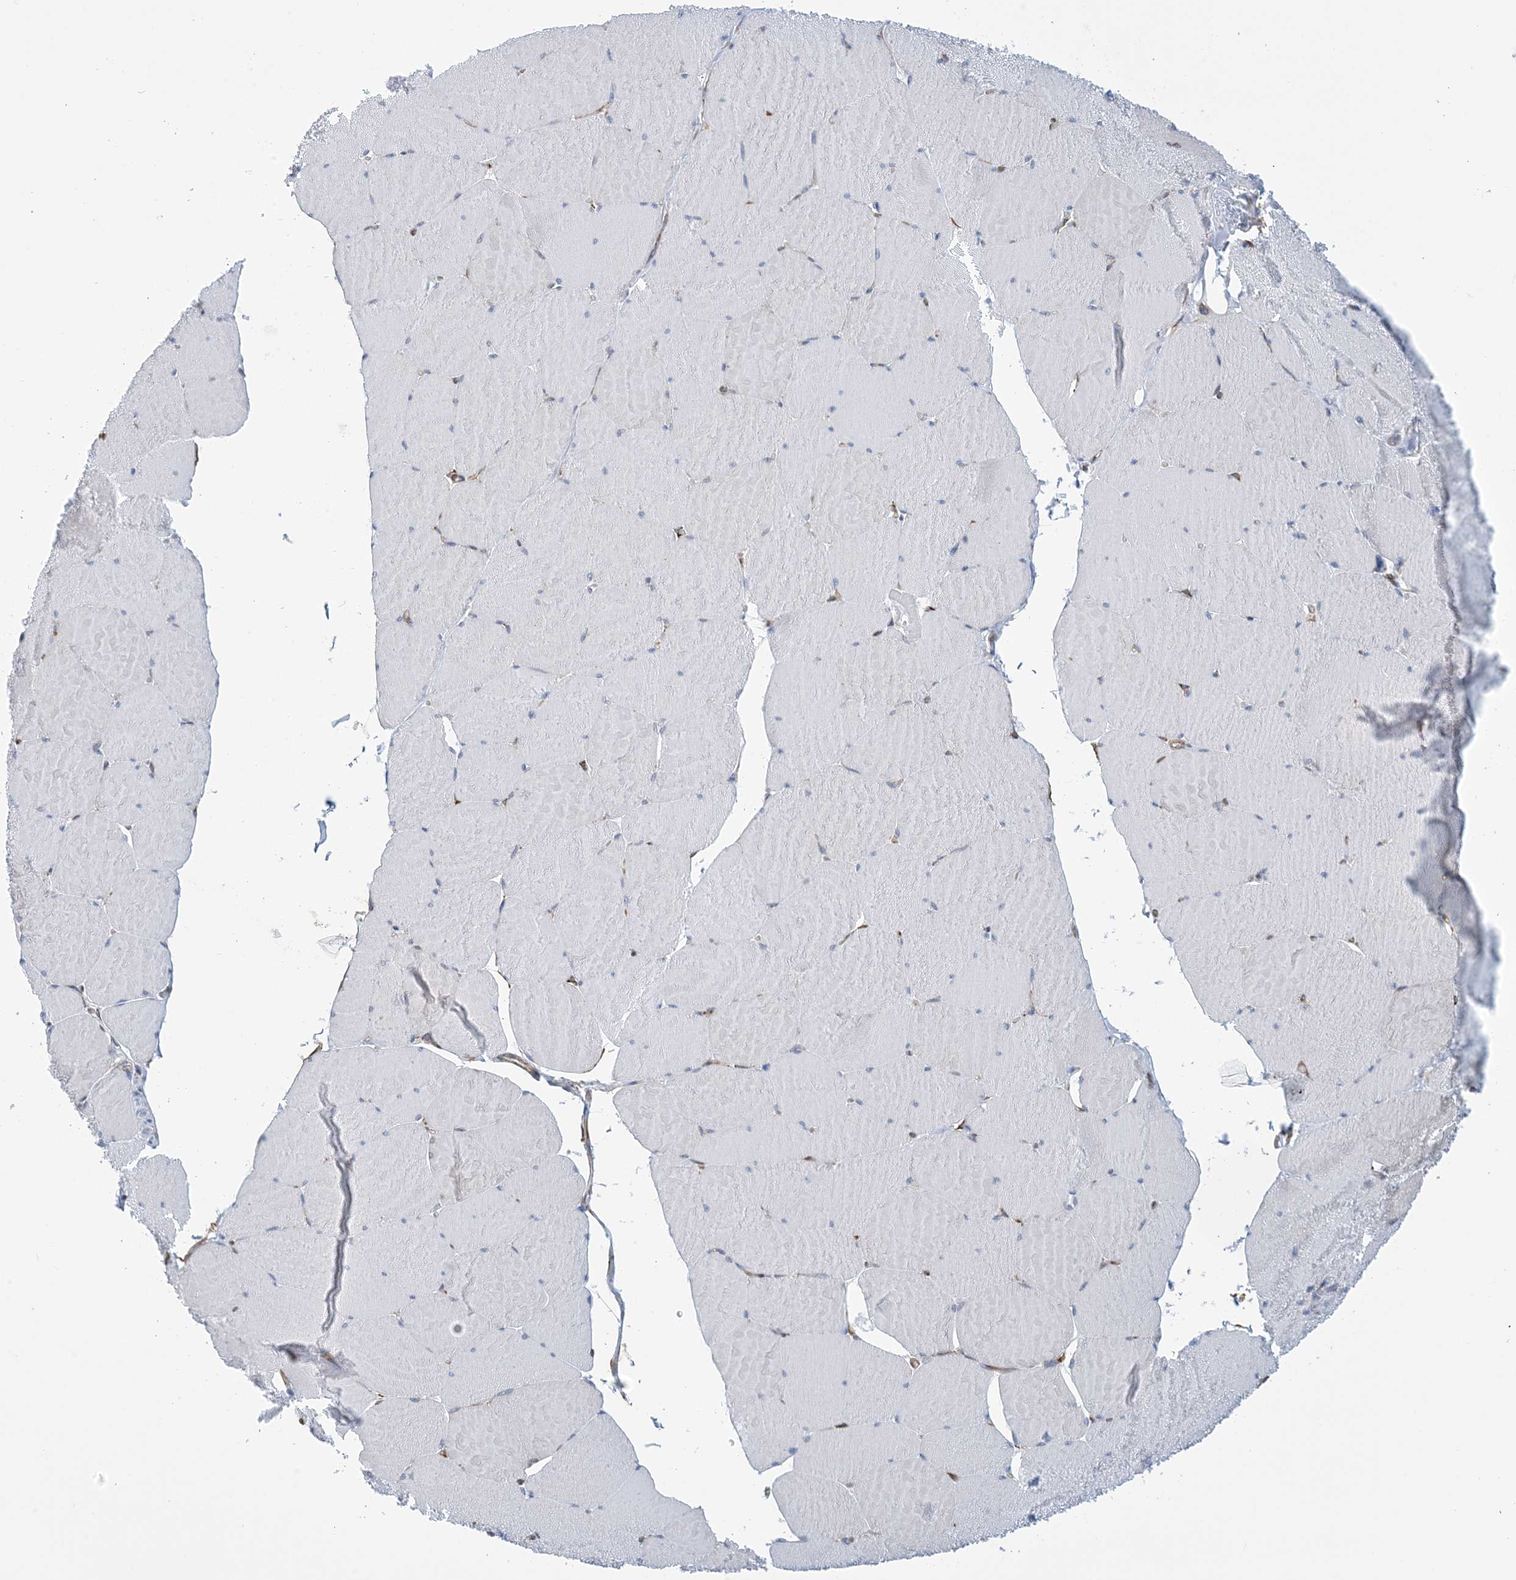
{"staining": {"intensity": "negative", "quantity": "none", "location": "none"}, "tissue": "skeletal muscle", "cell_type": "Myocytes", "image_type": "normal", "snomed": [{"axis": "morphology", "description": "Normal tissue, NOS"}, {"axis": "topography", "description": "Skeletal muscle"}, {"axis": "topography", "description": "Head-Neck"}], "caption": "Human skeletal muscle stained for a protein using immunohistochemistry (IHC) reveals no staining in myocytes.", "gene": "CCDC14", "patient": {"sex": "male", "age": 66}}